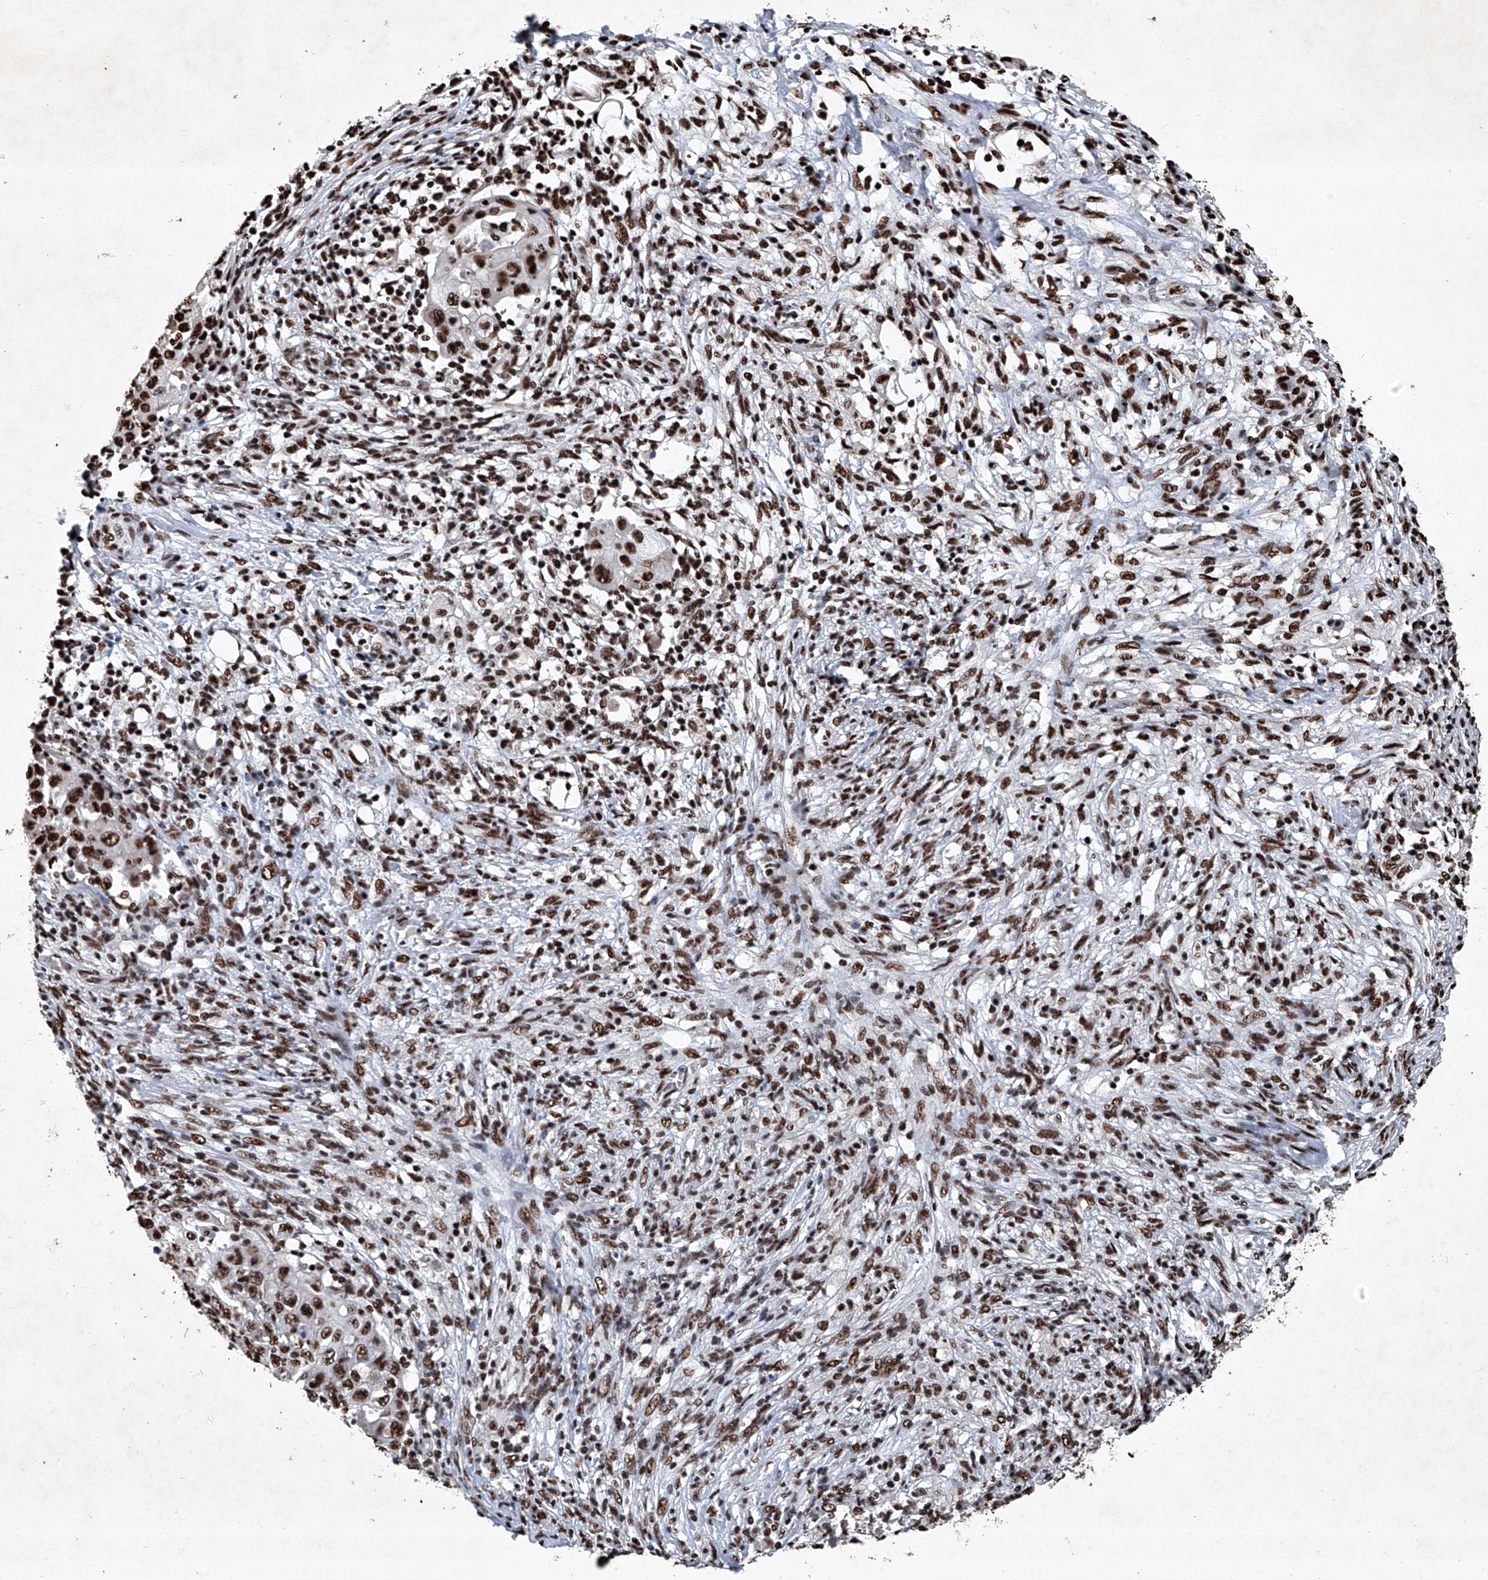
{"staining": {"intensity": "moderate", "quantity": ">75%", "location": "nuclear"}, "tissue": "ovarian cancer", "cell_type": "Tumor cells", "image_type": "cancer", "snomed": [{"axis": "morphology", "description": "Carcinoma, endometroid"}, {"axis": "topography", "description": "Ovary"}], "caption": "Immunohistochemical staining of human ovarian cancer shows medium levels of moderate nuclear expression in about >75% of tumor cells.", "gene": "DDX39B", "patient": {"sex": "female", "age": 42}}